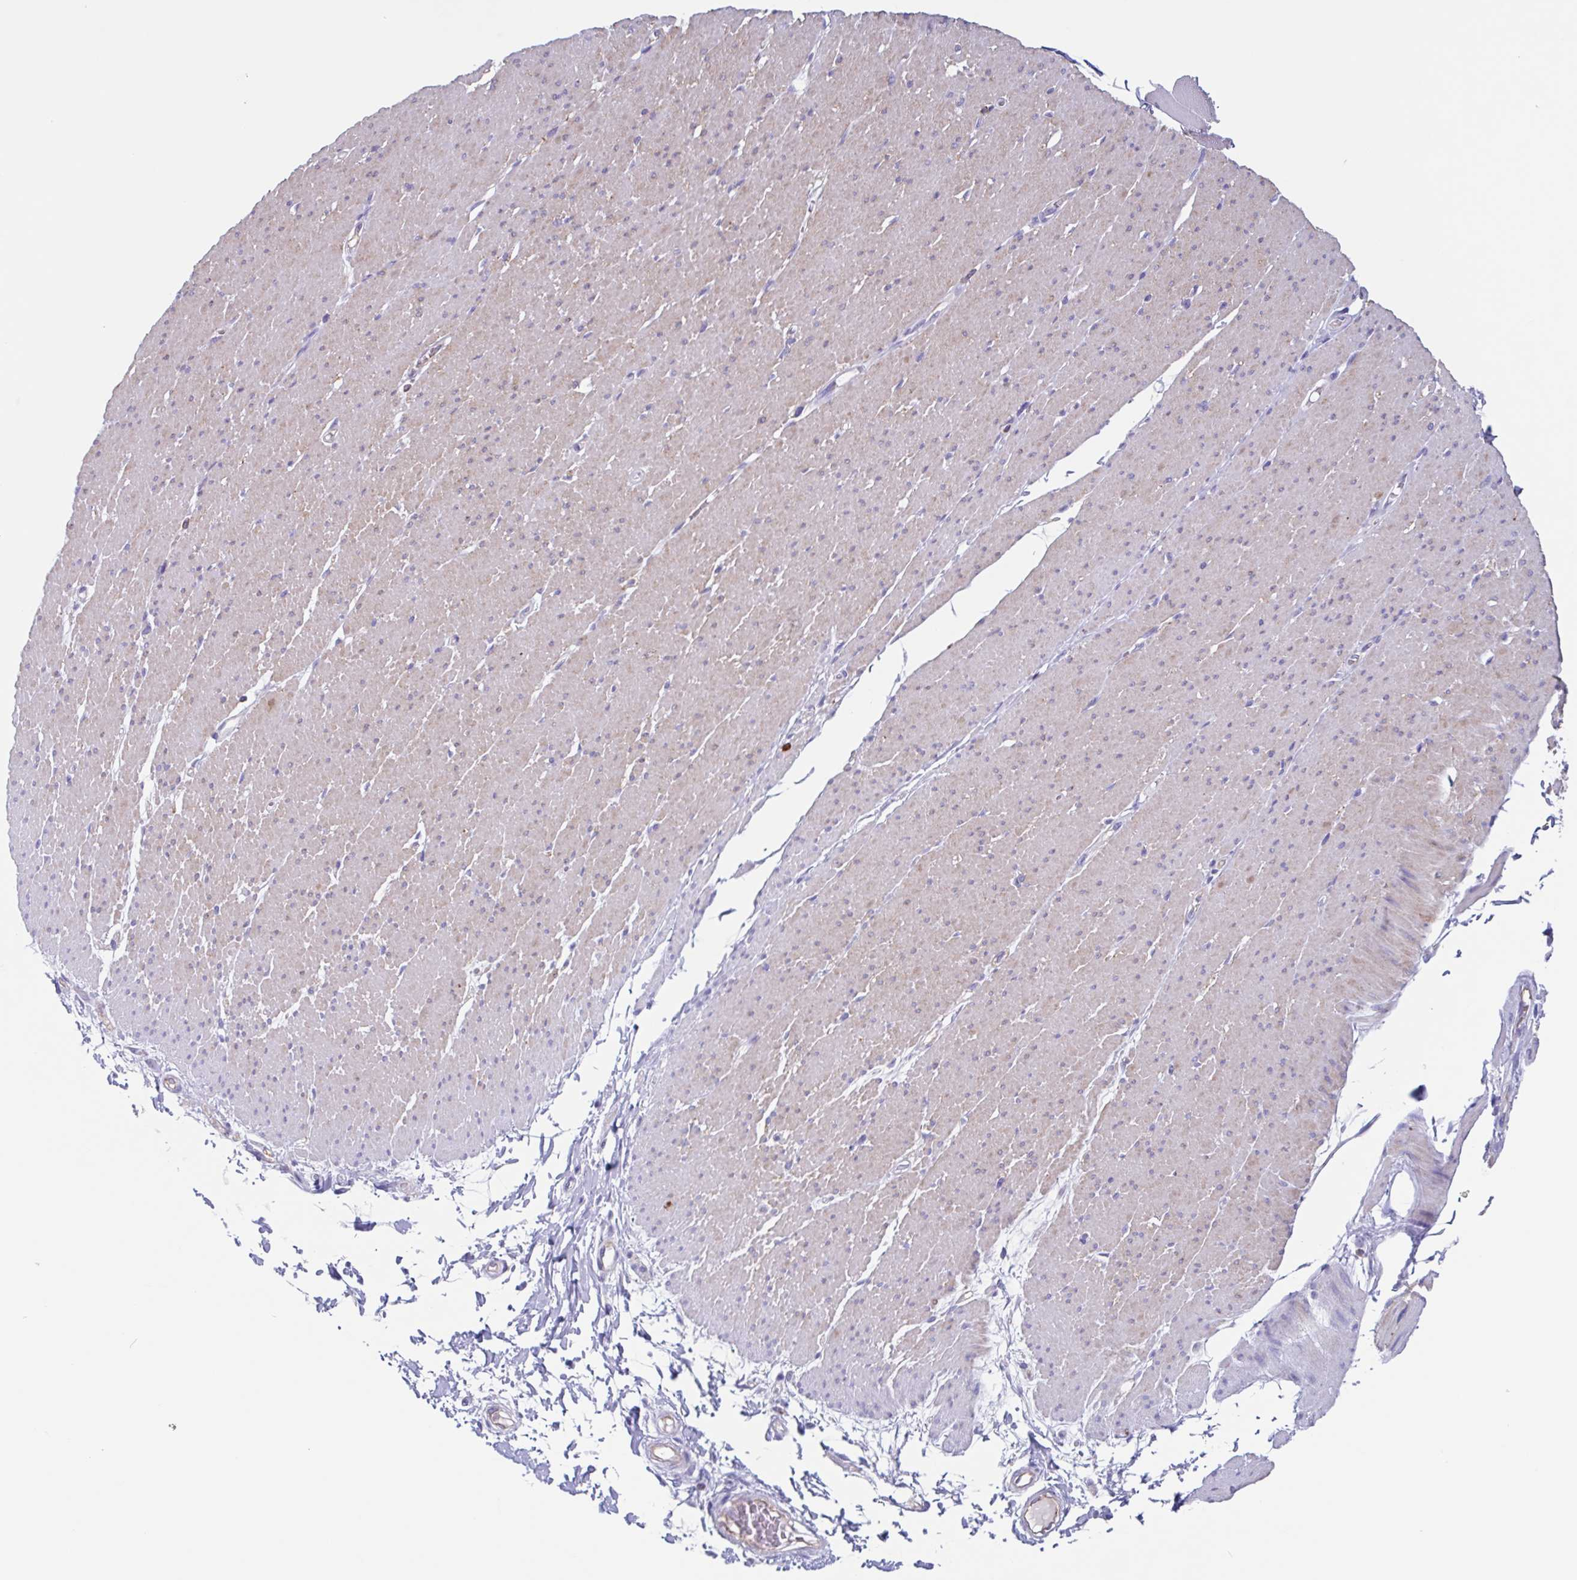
{"staining": {"intensity": "negative", "quantity": "none", "location": "none"}, "tissue": "smooth muscle", "cell_type": "Smooth muscle cells", "image_type": "normal", "snomed": [{"axis": "morphology", "description": "Normal tissue, NOS"}, {"axis": "topography", "description": "Smooth muscle"}, {"axis": "topography", "description": "Rectum"}], "caption": "Immunohistochemistry (IHC) histopathology image of unremarkable smooth muscle stained for a protein (brown), which shows no expression in smooth muscle cells. The staining is performed using DAB (3,3'-diaminobenzidine) brown chromogen with nuclei counter-stained in using hematoxylin.", "gene": "TPD52", "patient": {"sex": "male", "age": 53}}